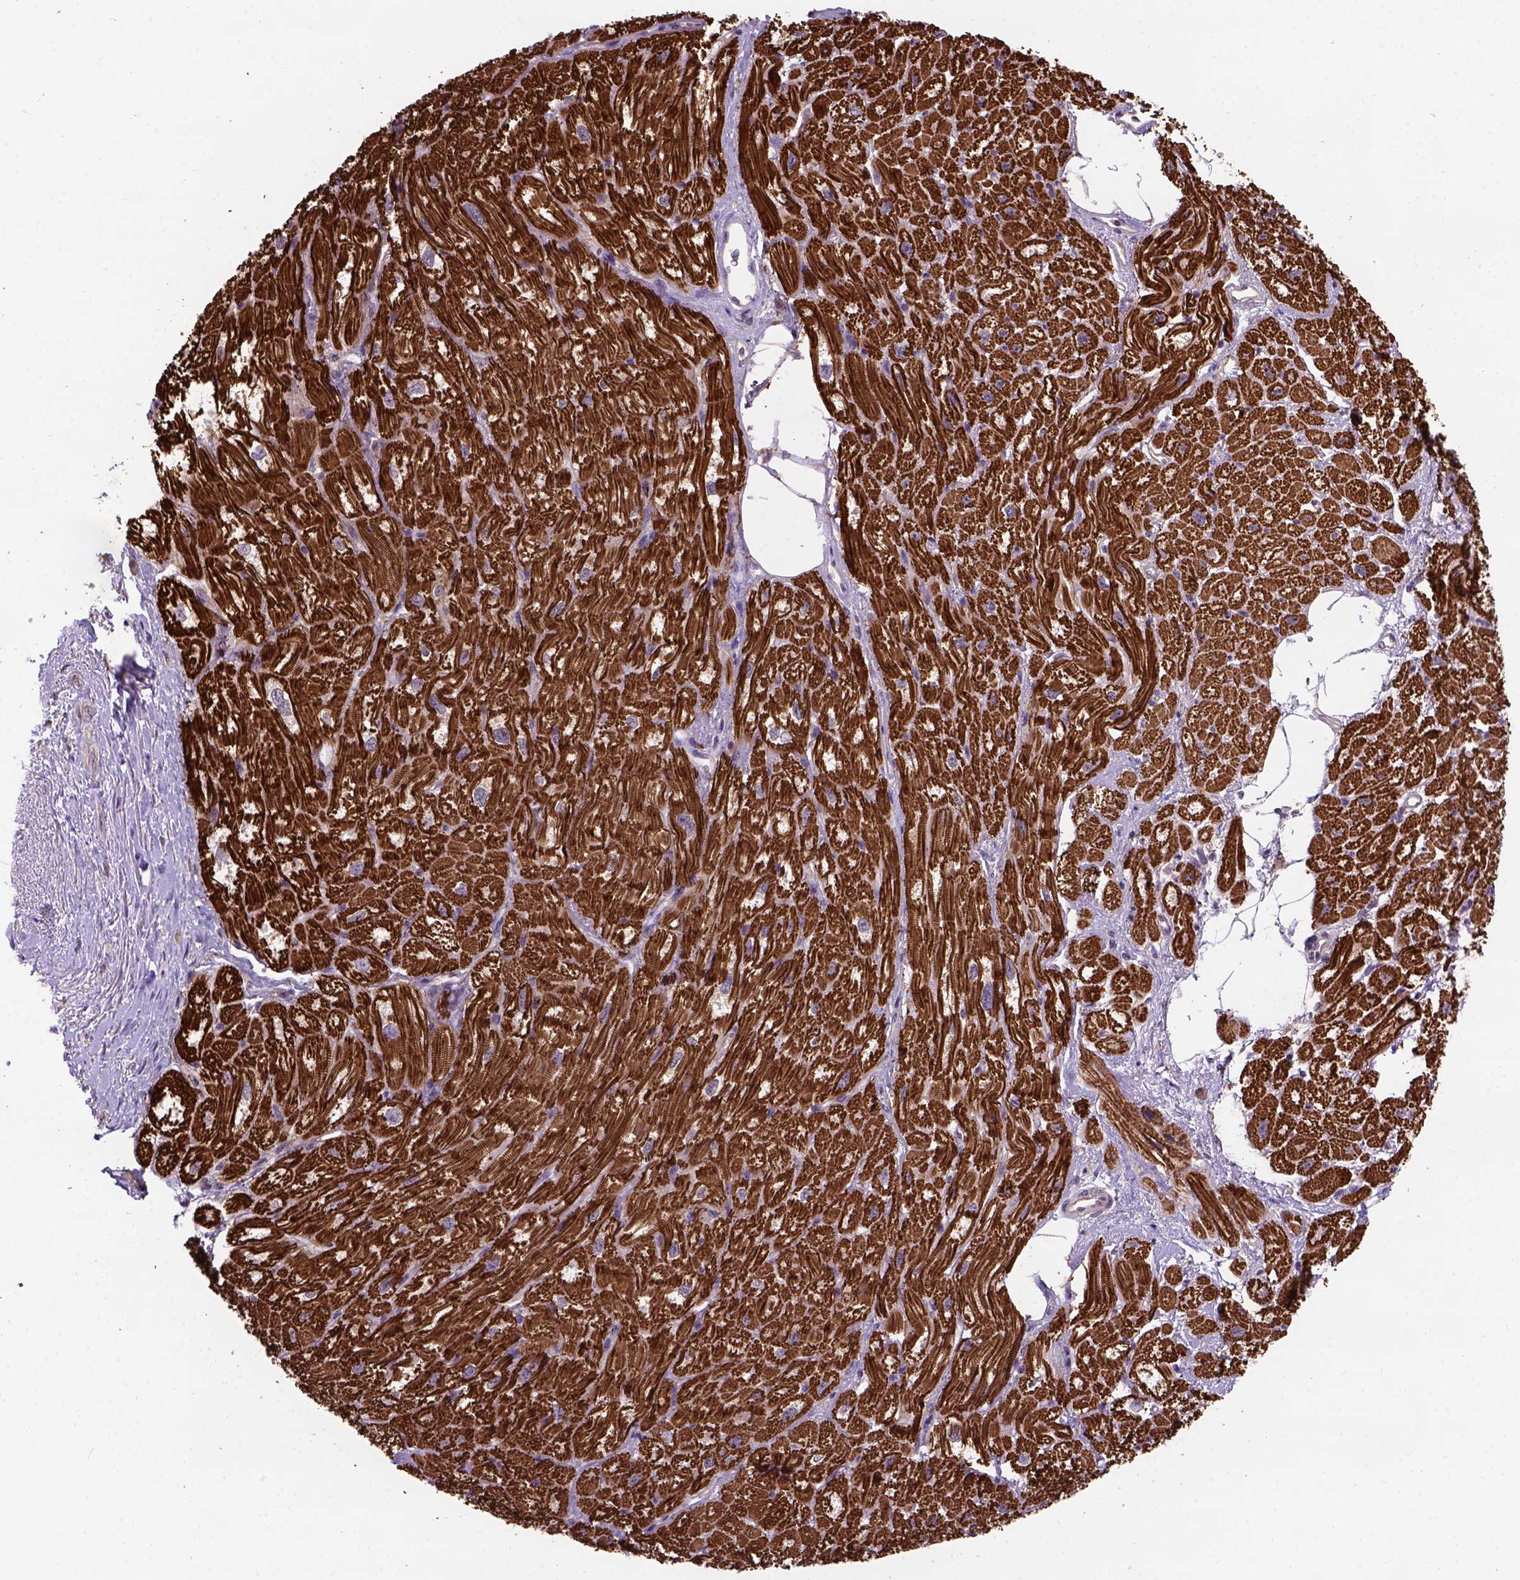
{"staining": {"intensity": "strong", "quantity": ">75%", "location": "cytoplasmic/membranous"}, "tissue": "heart muscle", "cell_type": "Cardiomyocytes", "image_type": "normal", "snomed": [{"axis": "morphology", "description": "Normal tissue, NOS"}, {"axis": "topography", "description": "Heart"}], "caption": "Unremarkable heart muscle reveals strong cytoplasmic/membranous positivity in about >75% of cardiomyocytes, visualized by immunohistochemistry. The protein of interest is shown in brown color, while the nuclei are stained blue.", "gene": "KBTBD8", "patient": {"sex": "female", "age": 62}}